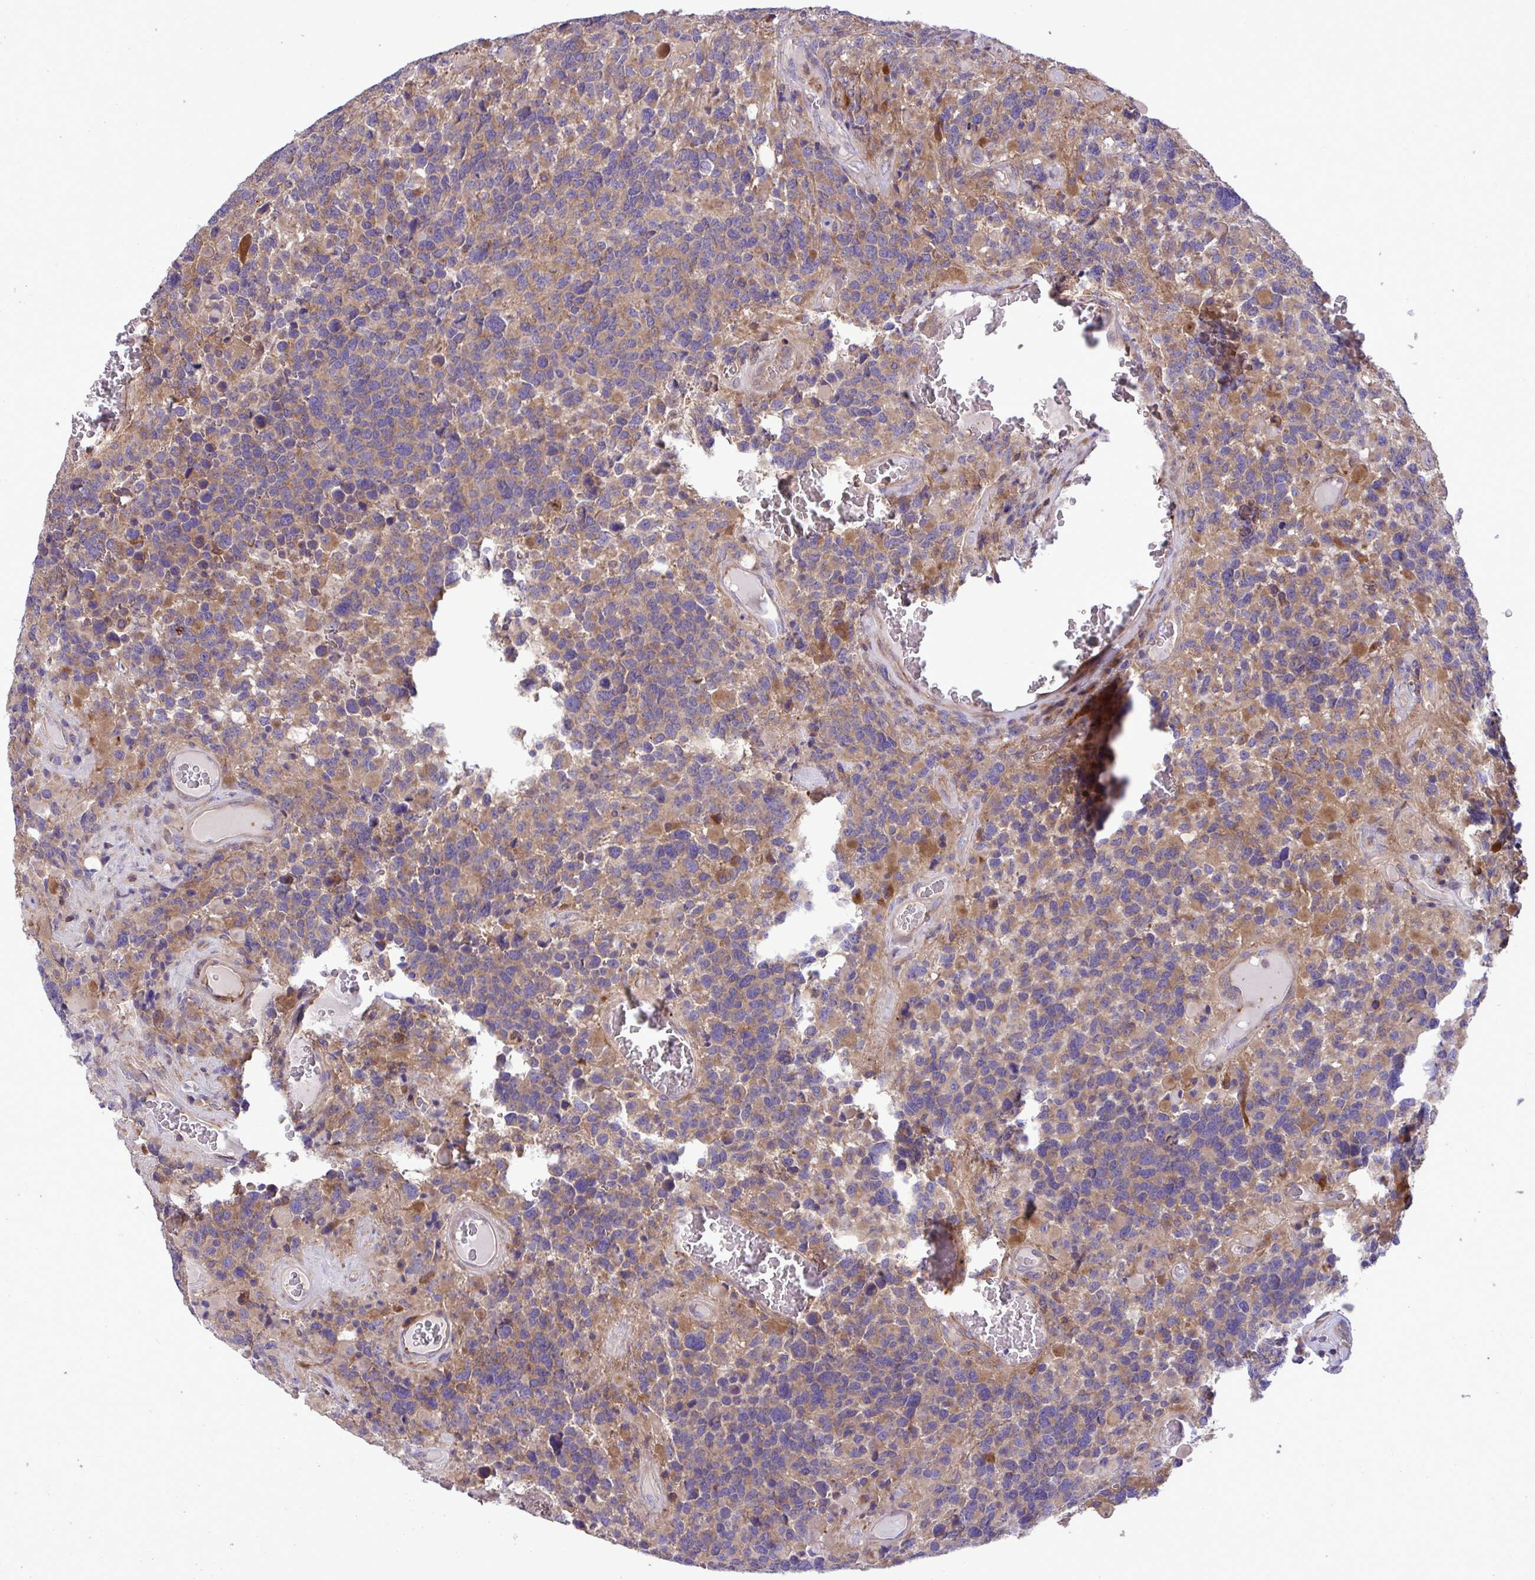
{"staining": {"intensity": "weak", "quantity": "25%-75%", "location": "cytoplasmic/membranous"}, "tissue": "glioma", "cell_type": "Tumor cells", "image_type": "cancer", "snomed": [{"axis": "morphology", "description": "Glioma, malignant, High grade"}, {"axis": "topography", "description": "Brain"}], "caption": "A brown stain highlights weak cytoplasmic/membranous staining of a protein in glioma tumor cells. Ihc stains the protein in brown and the nuclei are stained blue.", "gene": "GRB14", "patient": {"sex": "female", "age": 40}}